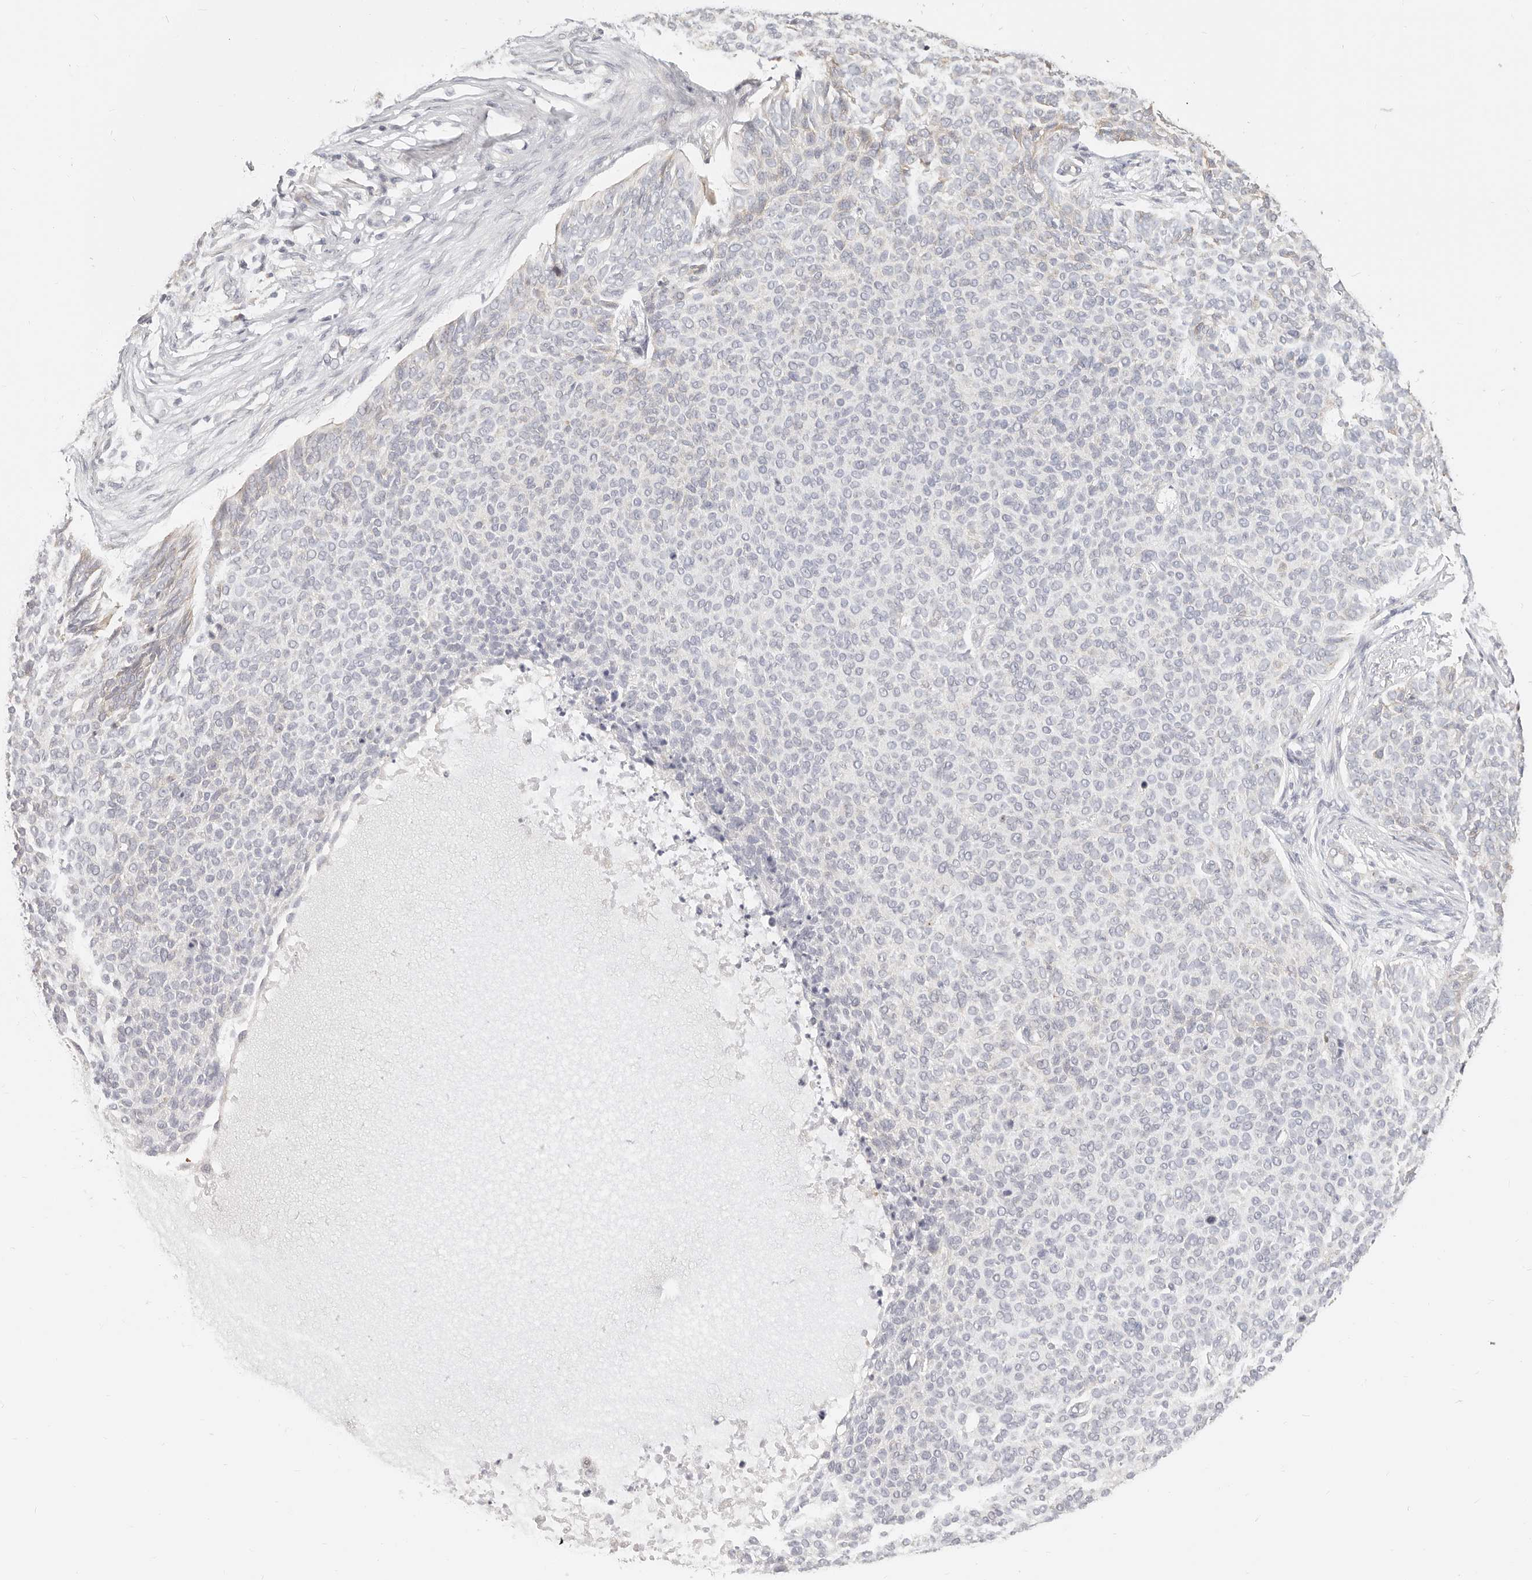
{"staining": {"intensity": "negative", "quantity": "none", "location": "none"}, "tissue": "skin cancer", "cell_type": "Tumor cells", "image_type": "cancer", "snomed": [{"axis": "morphology", "description": "Normal tissue, NOS"}, {"axis": "morphology", "description": "Basal cell carcinoma"}, {"axis": "topography", "description": "Skin"}], "caption": "Immunohistochemistry of basal cell carcinoma (skin) exhibits no expression in tumor cells.", "gene": "DTNBP1", "patient": {"sex": "male", "age": 50}}